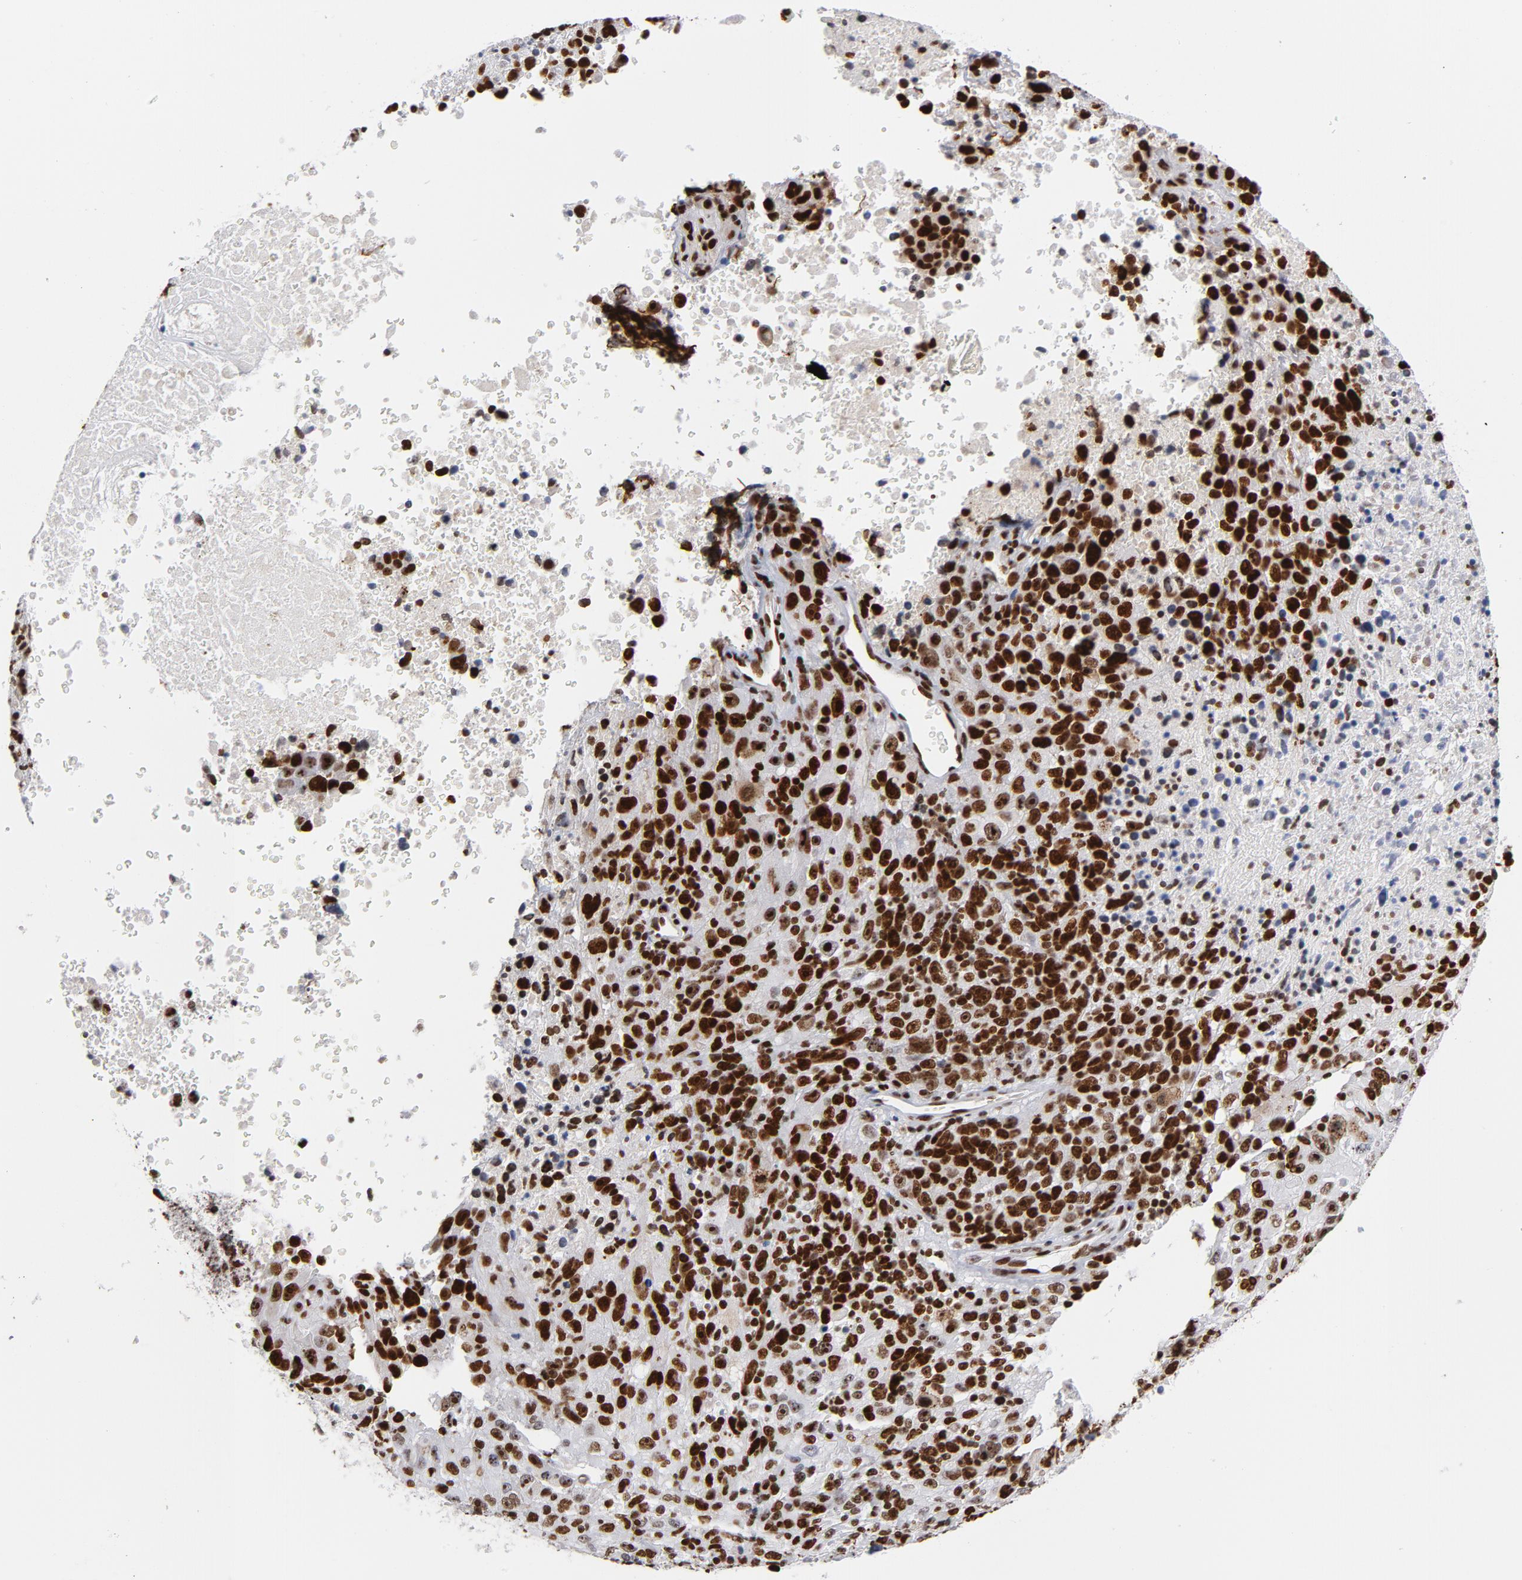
{"staining": {"intensity": "strong", "quantity": ">75%", "location": "nuclear"}, "tissue": "melanoma", "cell_type": "Tumor cells", "image_type": "cancer", "snomed": [{"axis": "morphology", "description": "Malignant melanoma, Metastatic site"}, {"axis": "topography", "description": "Cerebral cortex"}], "caption": "The histopathology image exhibits staining of melanoma, revealing strong nuclear protein staining (brown color) within tumor cells.", "gene": "TOP2B", "patient": {"sex": "female", "age": 52}}